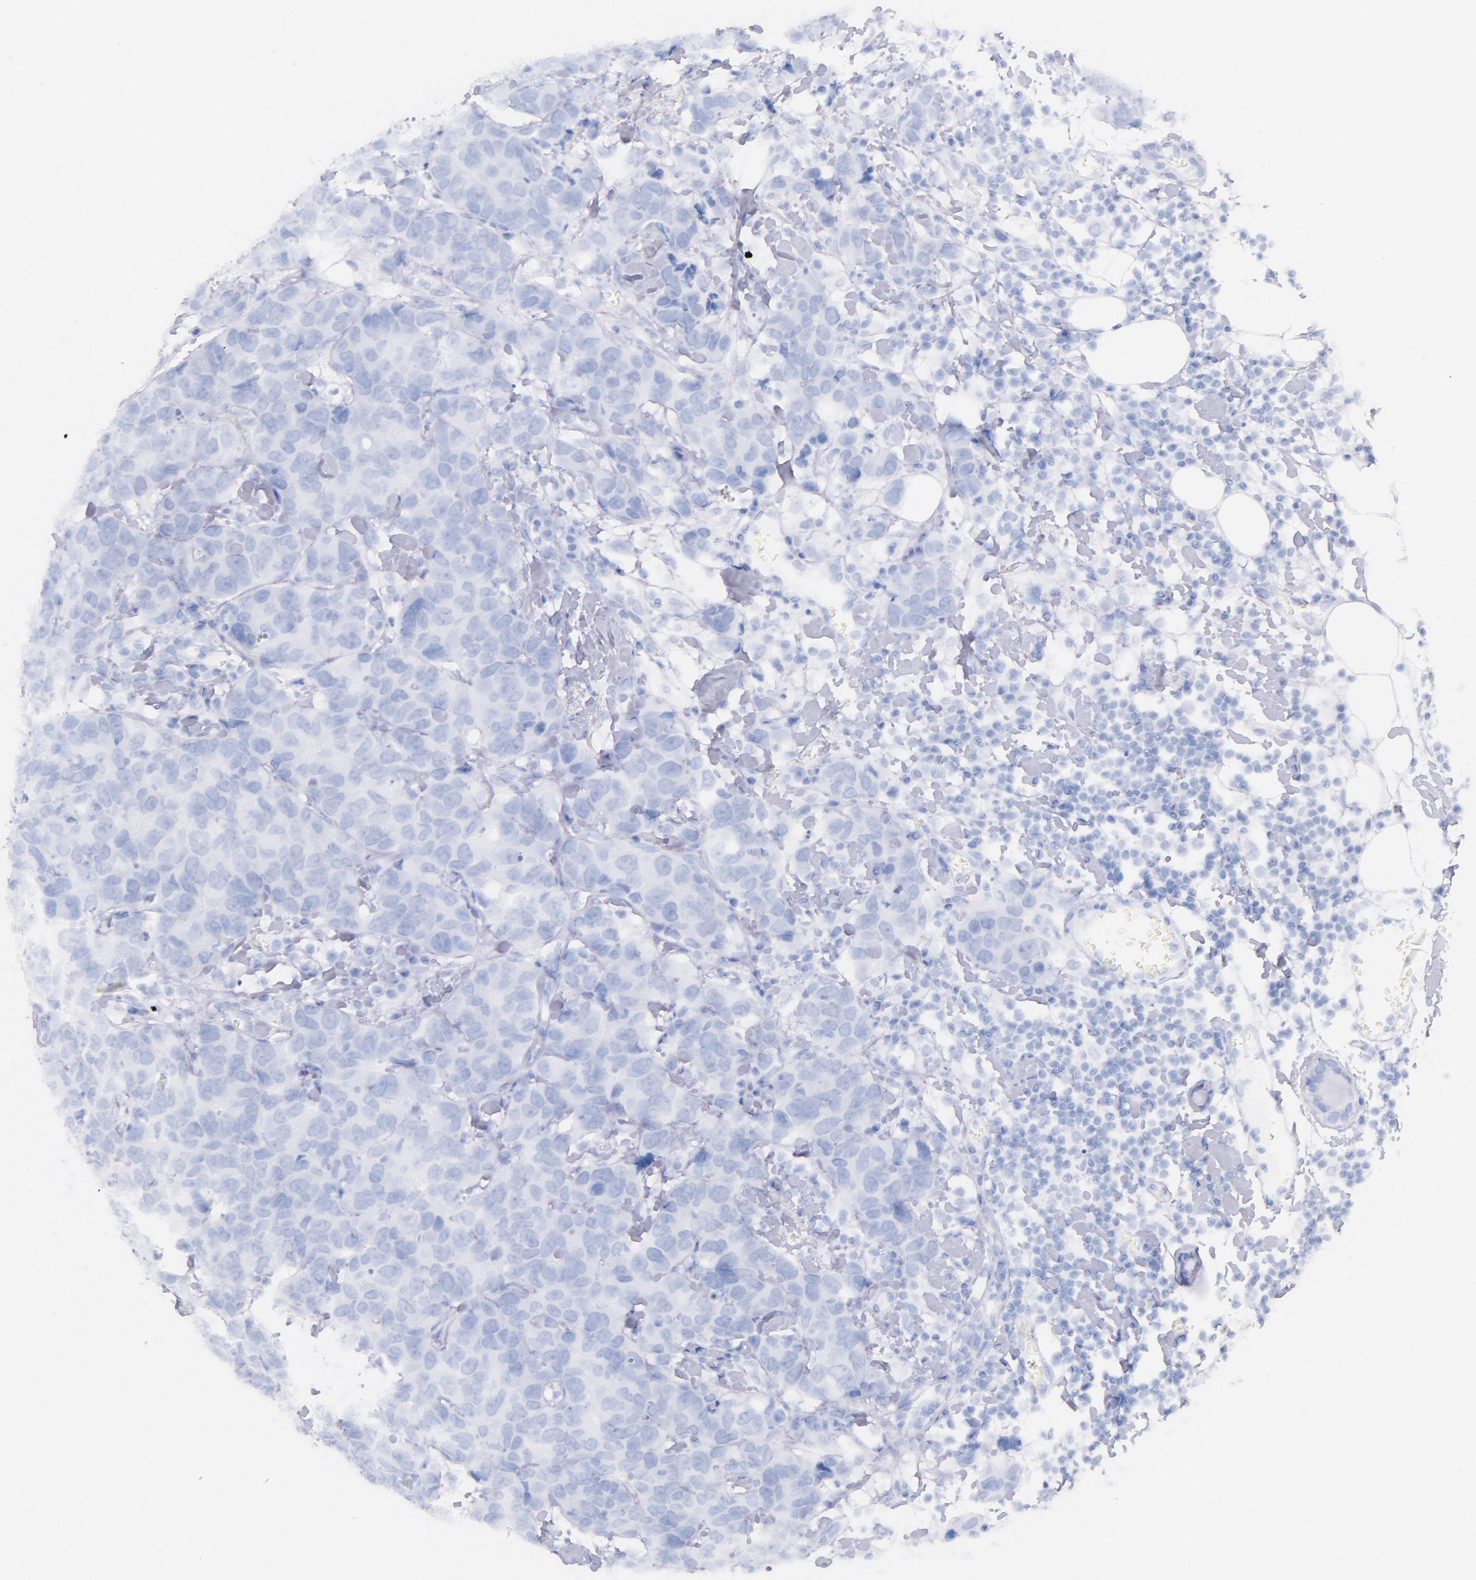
{"staining": {"intensity": "negative", "quantity": "none", "location": "none"}, "tissue": "breast cancer", "cell_type": "Tumor cells", "image_type": "cancer", "snomed": [{"axis": "morphology", "description": "Duct carcinoma"}, {"axis": "topography", "description": "Breast"}], "caption": "Tumor cells show no significant protein expression in invasive ductal carcinoma (breast). Brightfield microscopy of immunohistochemistry stained with DAB (3,3'-diaminobenzidine) (brown) and hematoxylin (blue), captured at high magnification.", "gene": "CD44", "patient": {"sex": "female", "age": 91}}